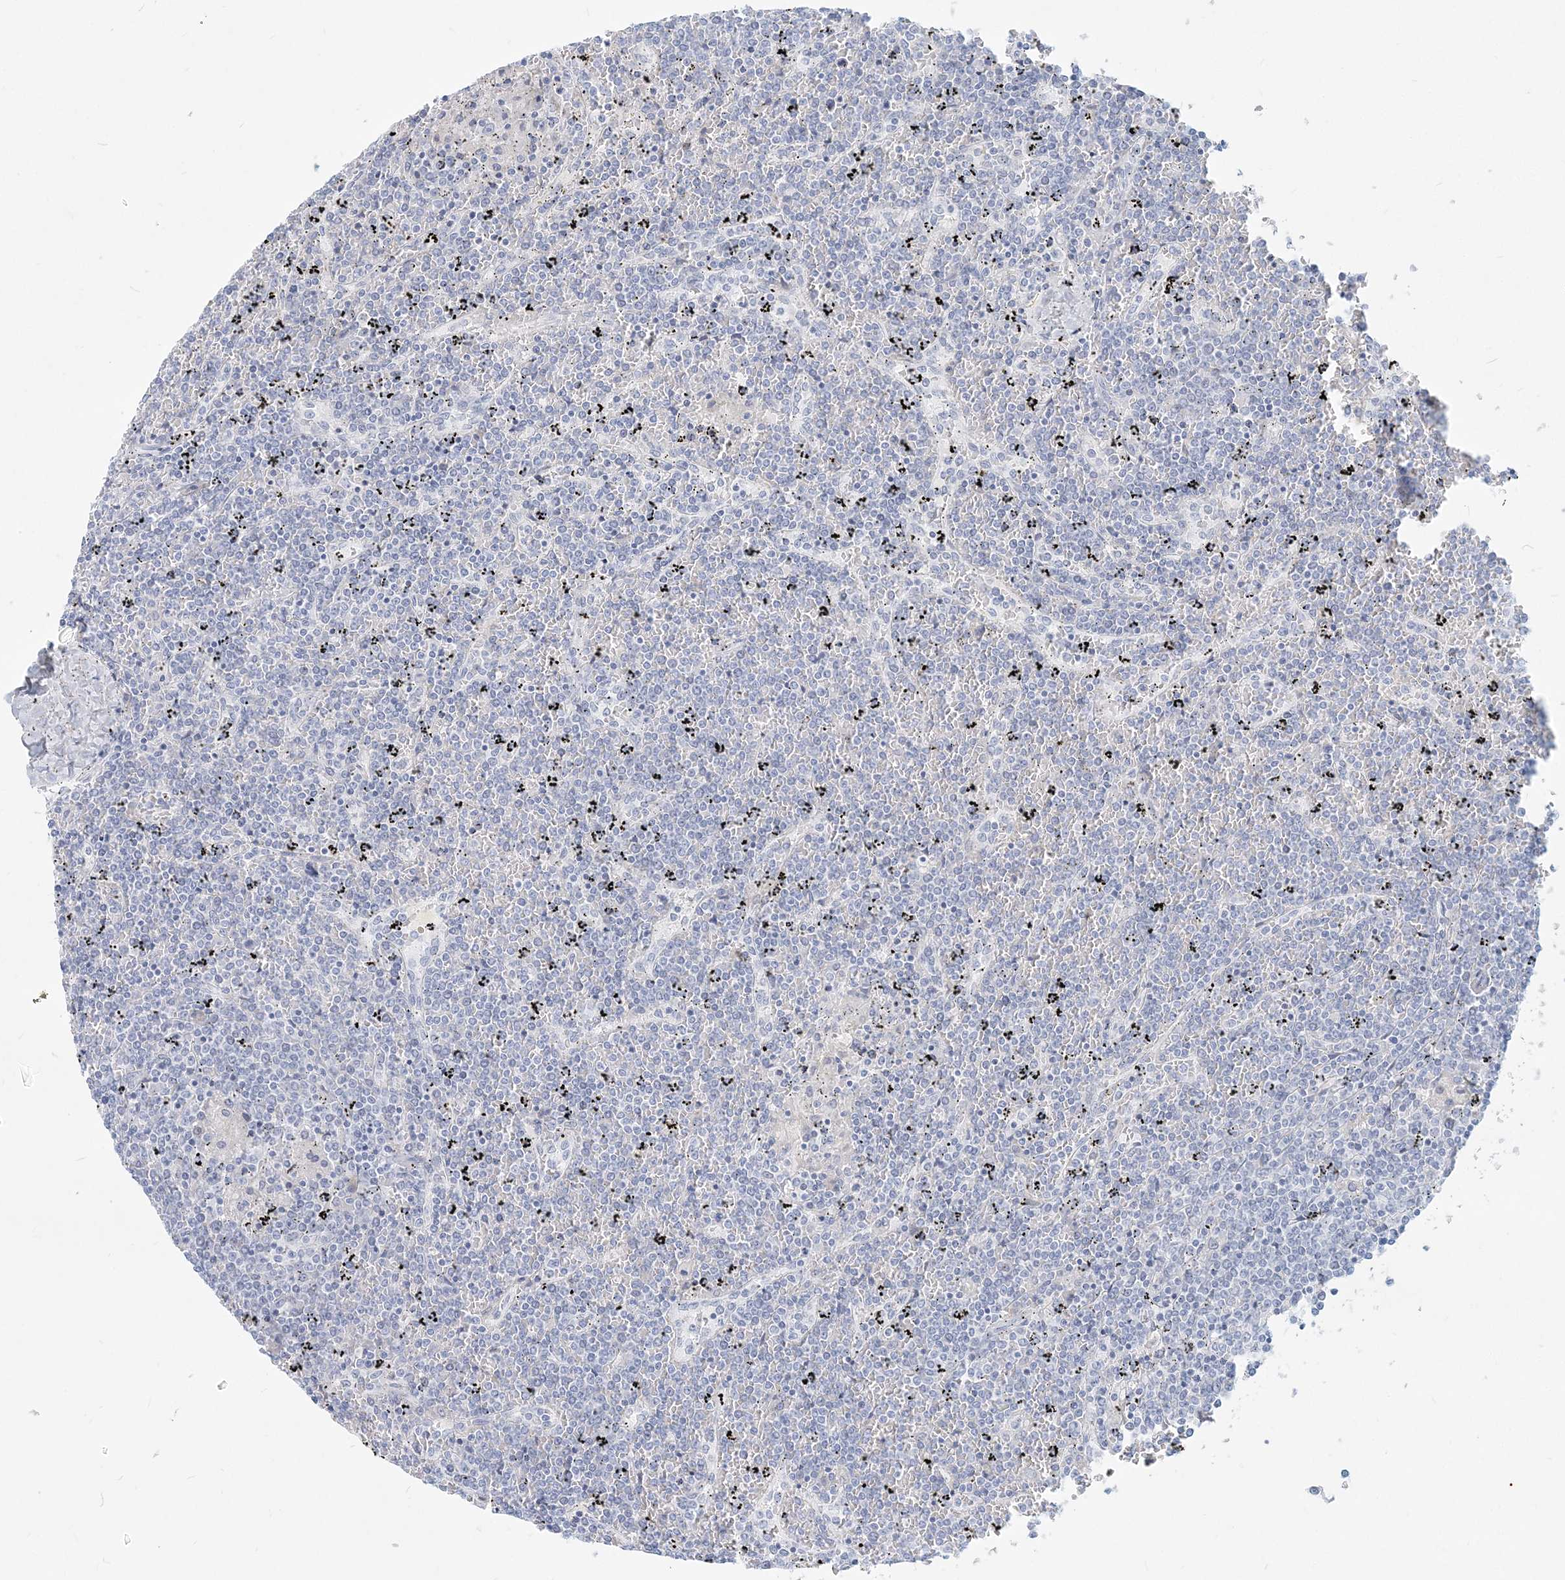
{"staining": {"intensity": "negative", "quantity": "none", "location": "none"}, "tissue": "lymphoma", "cell_type": "Tumor cells", "image_type": "cancer", "snomed": [{"axis": "morphology", "description": "Malignant lymphoma, non-Hodgkin's type, Low grade"}, {"axis": "topography", "description": "Spleen"}], "caption": "High magnification brightfield microscopy of lymphoma stained with DAB (brown) and counterstained with hematoxylin (blue): tumor cells show no significant positivity.", "gene": "CSN1S1", "patient": {"sex": "female", "age": 19}}